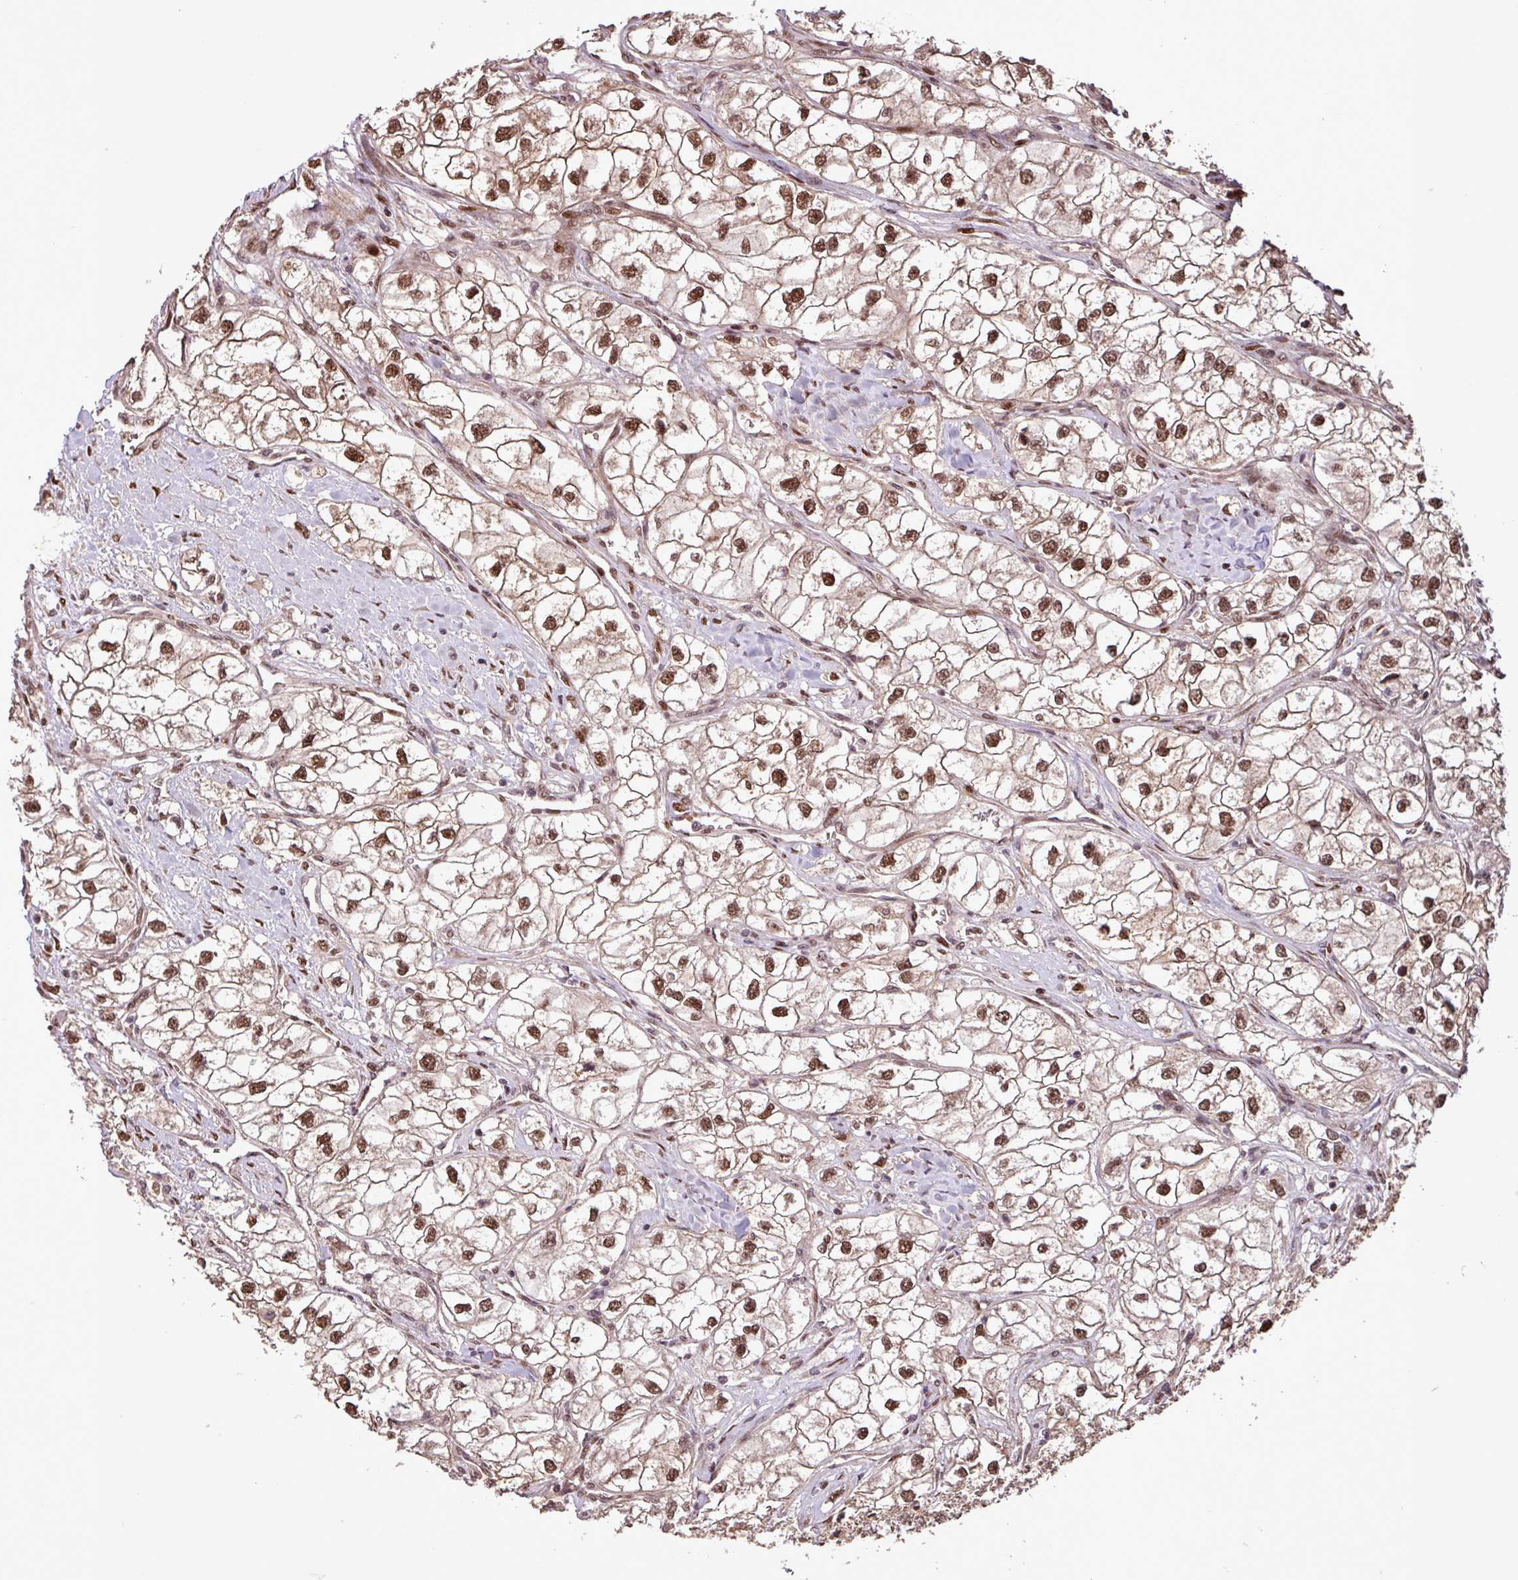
{"staining": {"intensity": "moderate", "quantity": ">75%", "location": "nuclear"}, "tissue": "renal cancer", "cell_type": "Tumor cells", "image_type": "cancer", "snomed": [{"axis": "morphology", "description": "Adenocarcinoma, NOS"}, {"axis": "topography", "description": "Kidney"}], "caption": "Immunohistochemistry (IHC) (DAB) staining of human renal cancer (adenocarcinoma) demonstrates moderate nuclear protein expression in about >75% of tumor cells. Nuclei are stained in blue.", "gene": "SLC22A24", "patient": {"sex": "male", "age": 59}}